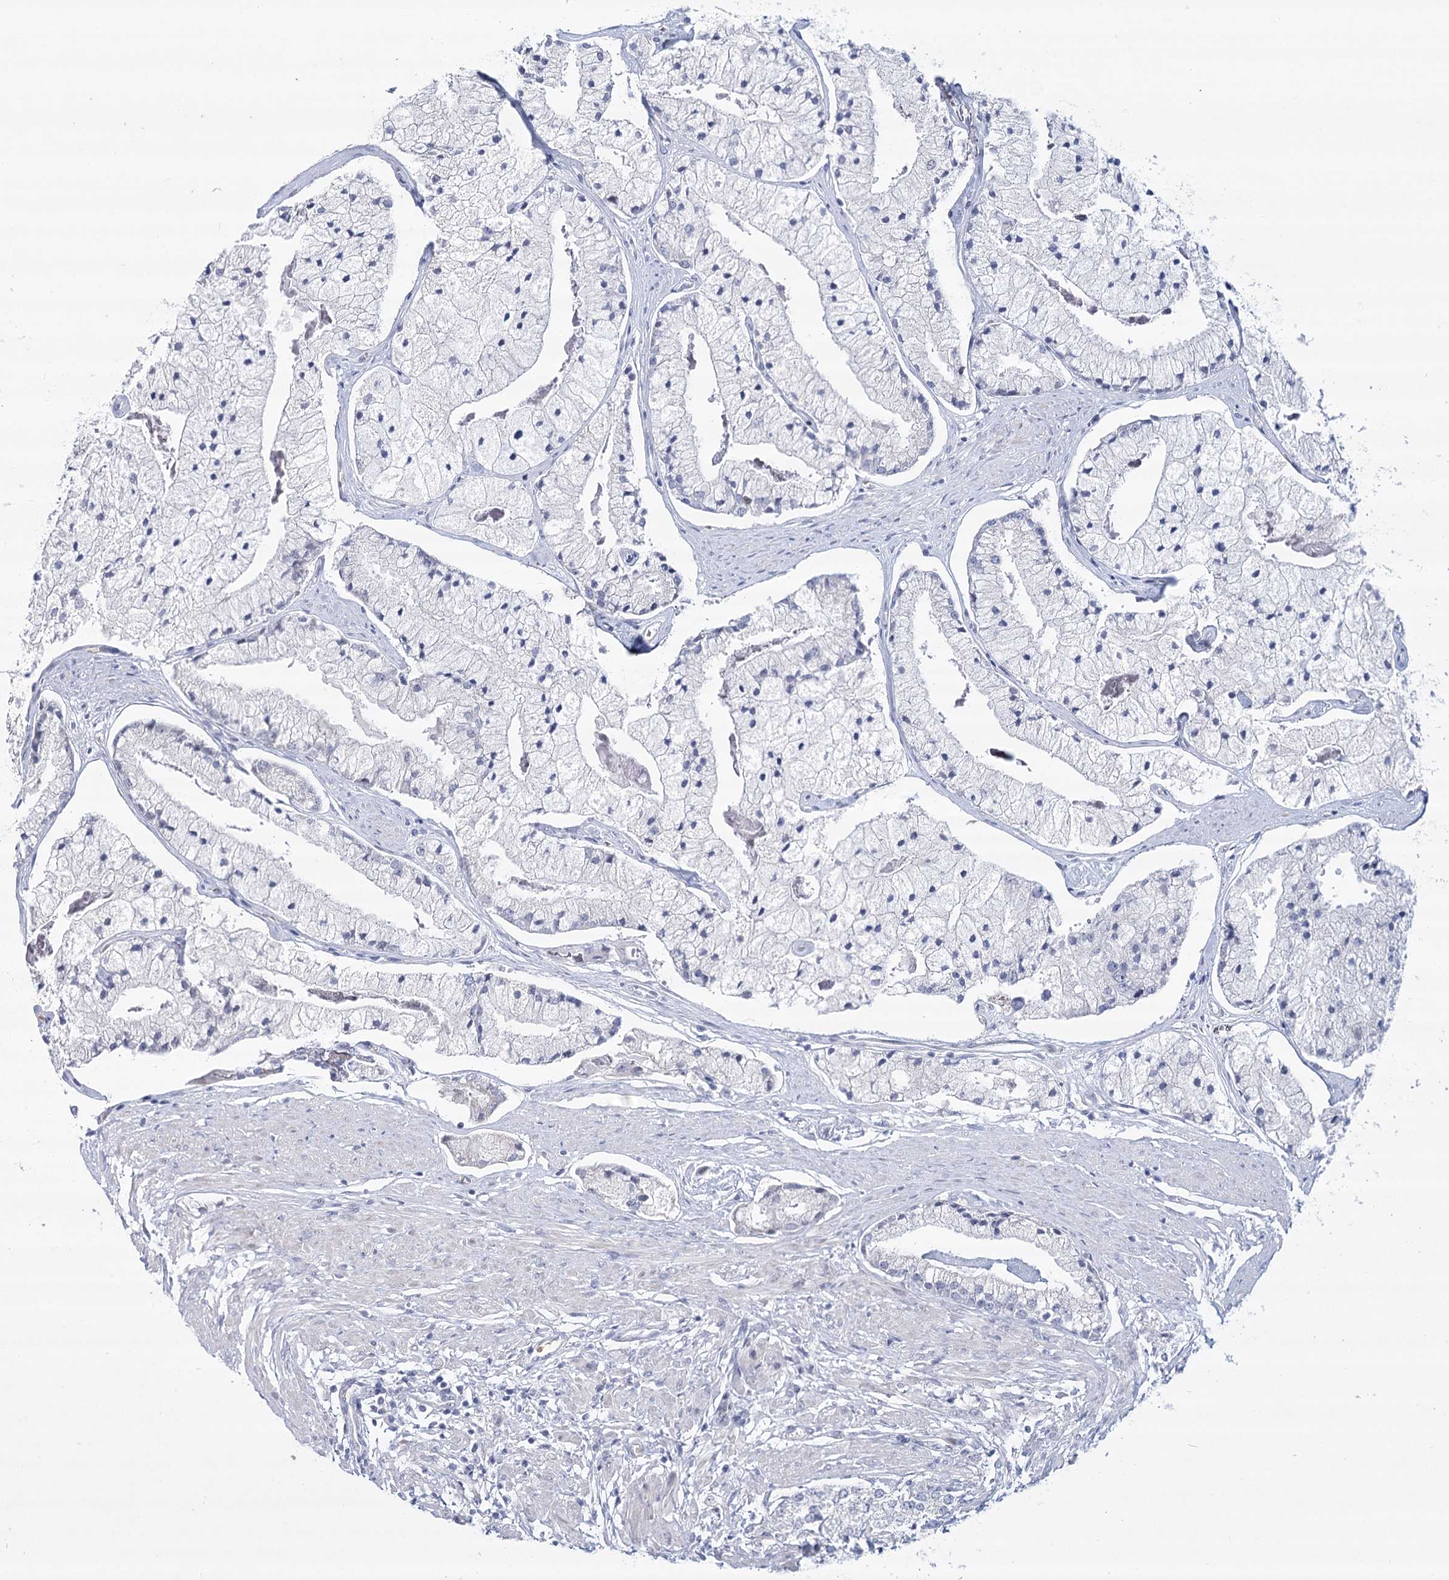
{"staining": {"intensity": "negative", "quantity": "none", "location": "none"}, "tissue": "prostate cancer", "cell_type": "Tumor cells", "image_type": "cancer", "snomed": [{"axis": "morphology", "description": "Adenocarcinoma, High grade"}, {"axis": "topography", "description": "Prostate"}], "caption": "High magnification brightfield microscopy of prostate high-grade adenocarcinoma stained with DAB (brown) and counterstained with hematoxylin (blue): tumor cells show no significant positivity.", "gene": "NSMCE4A", "patient": {"sex": "male", "age": 50}}